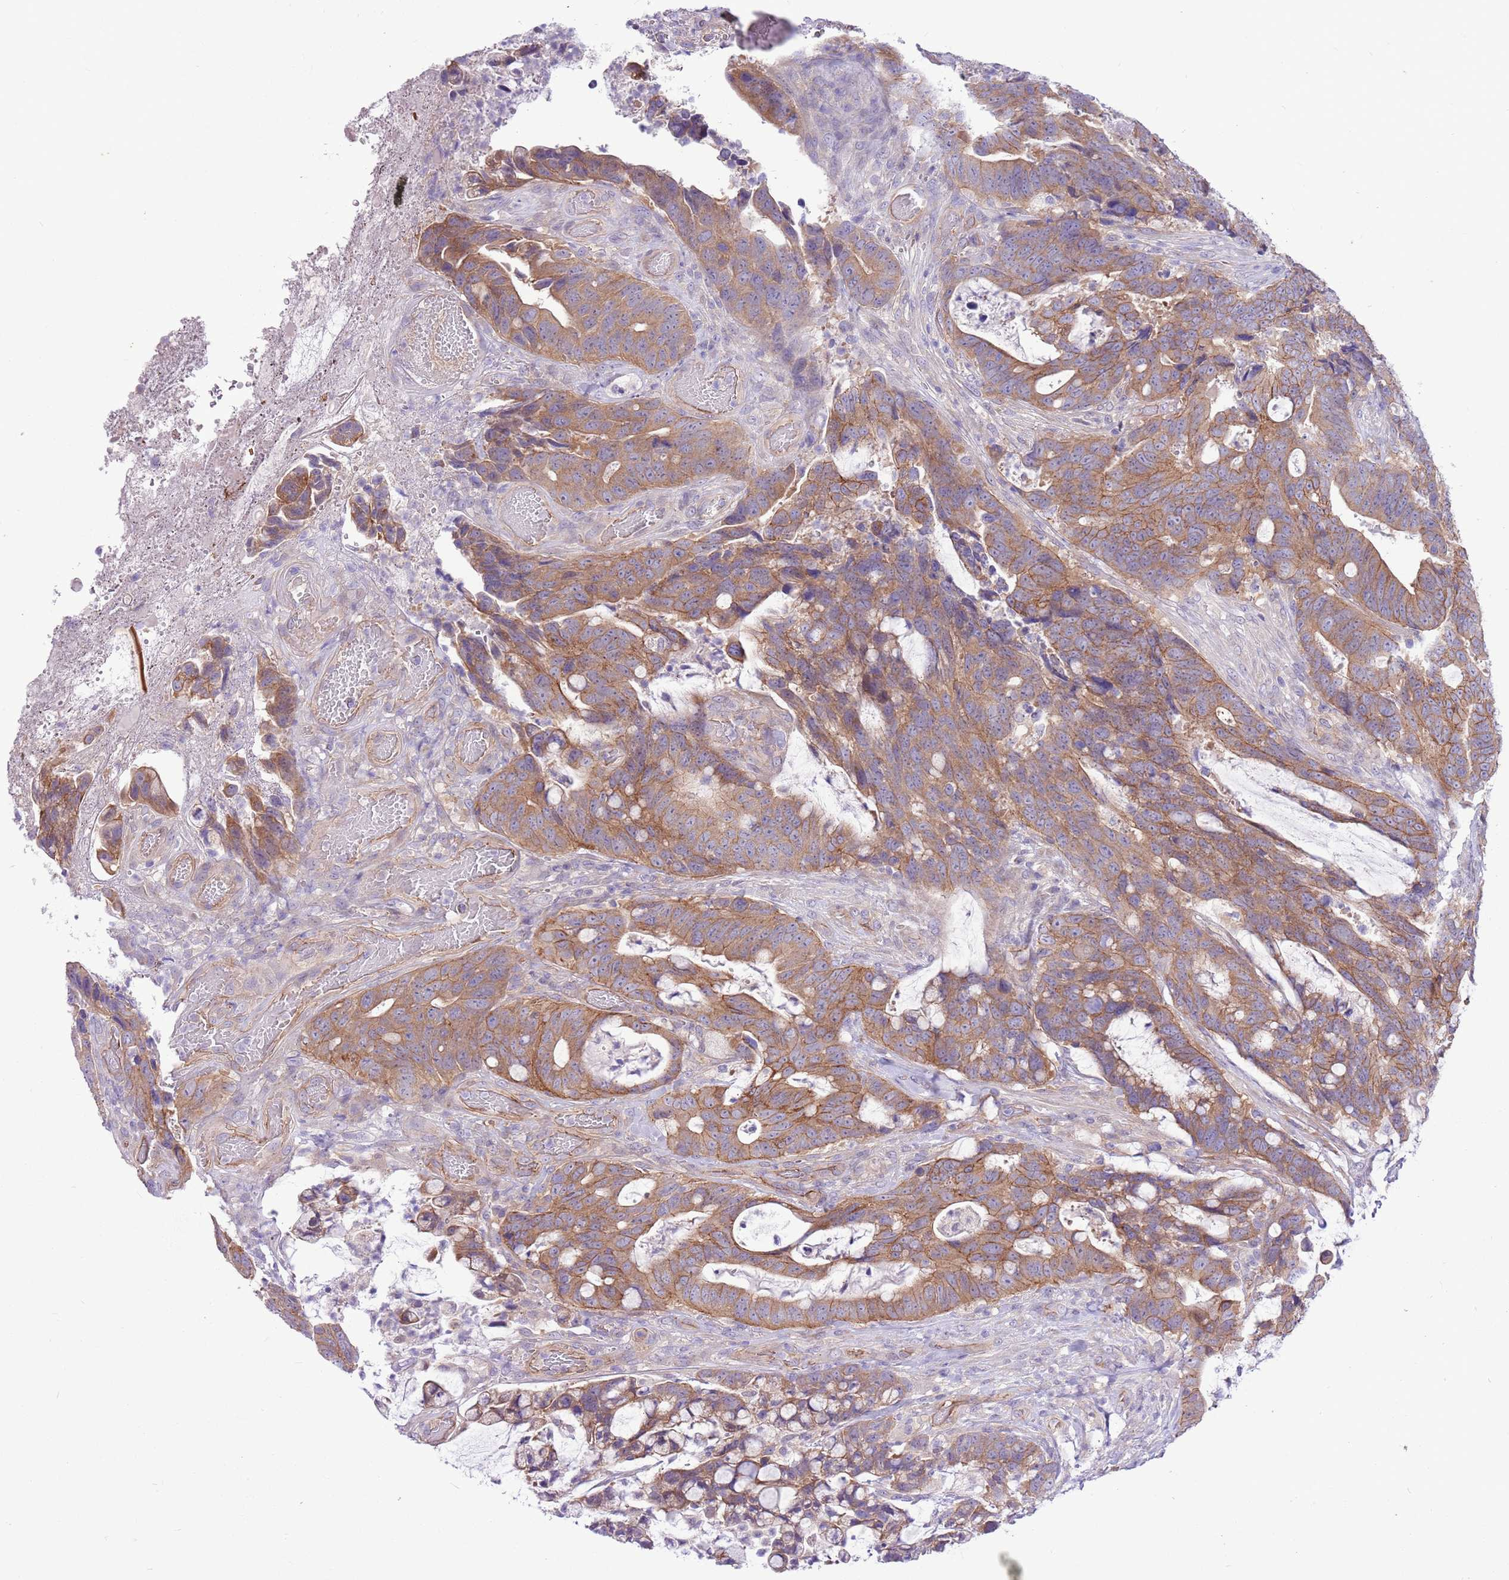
{"staining": {"intensity": "moderate", "quantity": ">75%", "location": "cytoplasmic/membranous"}, "tissue": "colorectal cancer", "cell_type": "Tumor cells", "image_type": "cancer", "snomed": [{"axis": "morphology", "description": "Adenocarcinoma, NOS"}, {"axis": "topography", "description": "Colon"}], "caption": "Protein expression analysis of human colorectal adenocarcinoma reveals moderate cytoplasmic/membranous staining in approximately >75% of tumor cells.", "gene": "PARP8", "patient": {"sex": "female", "age": 82}}